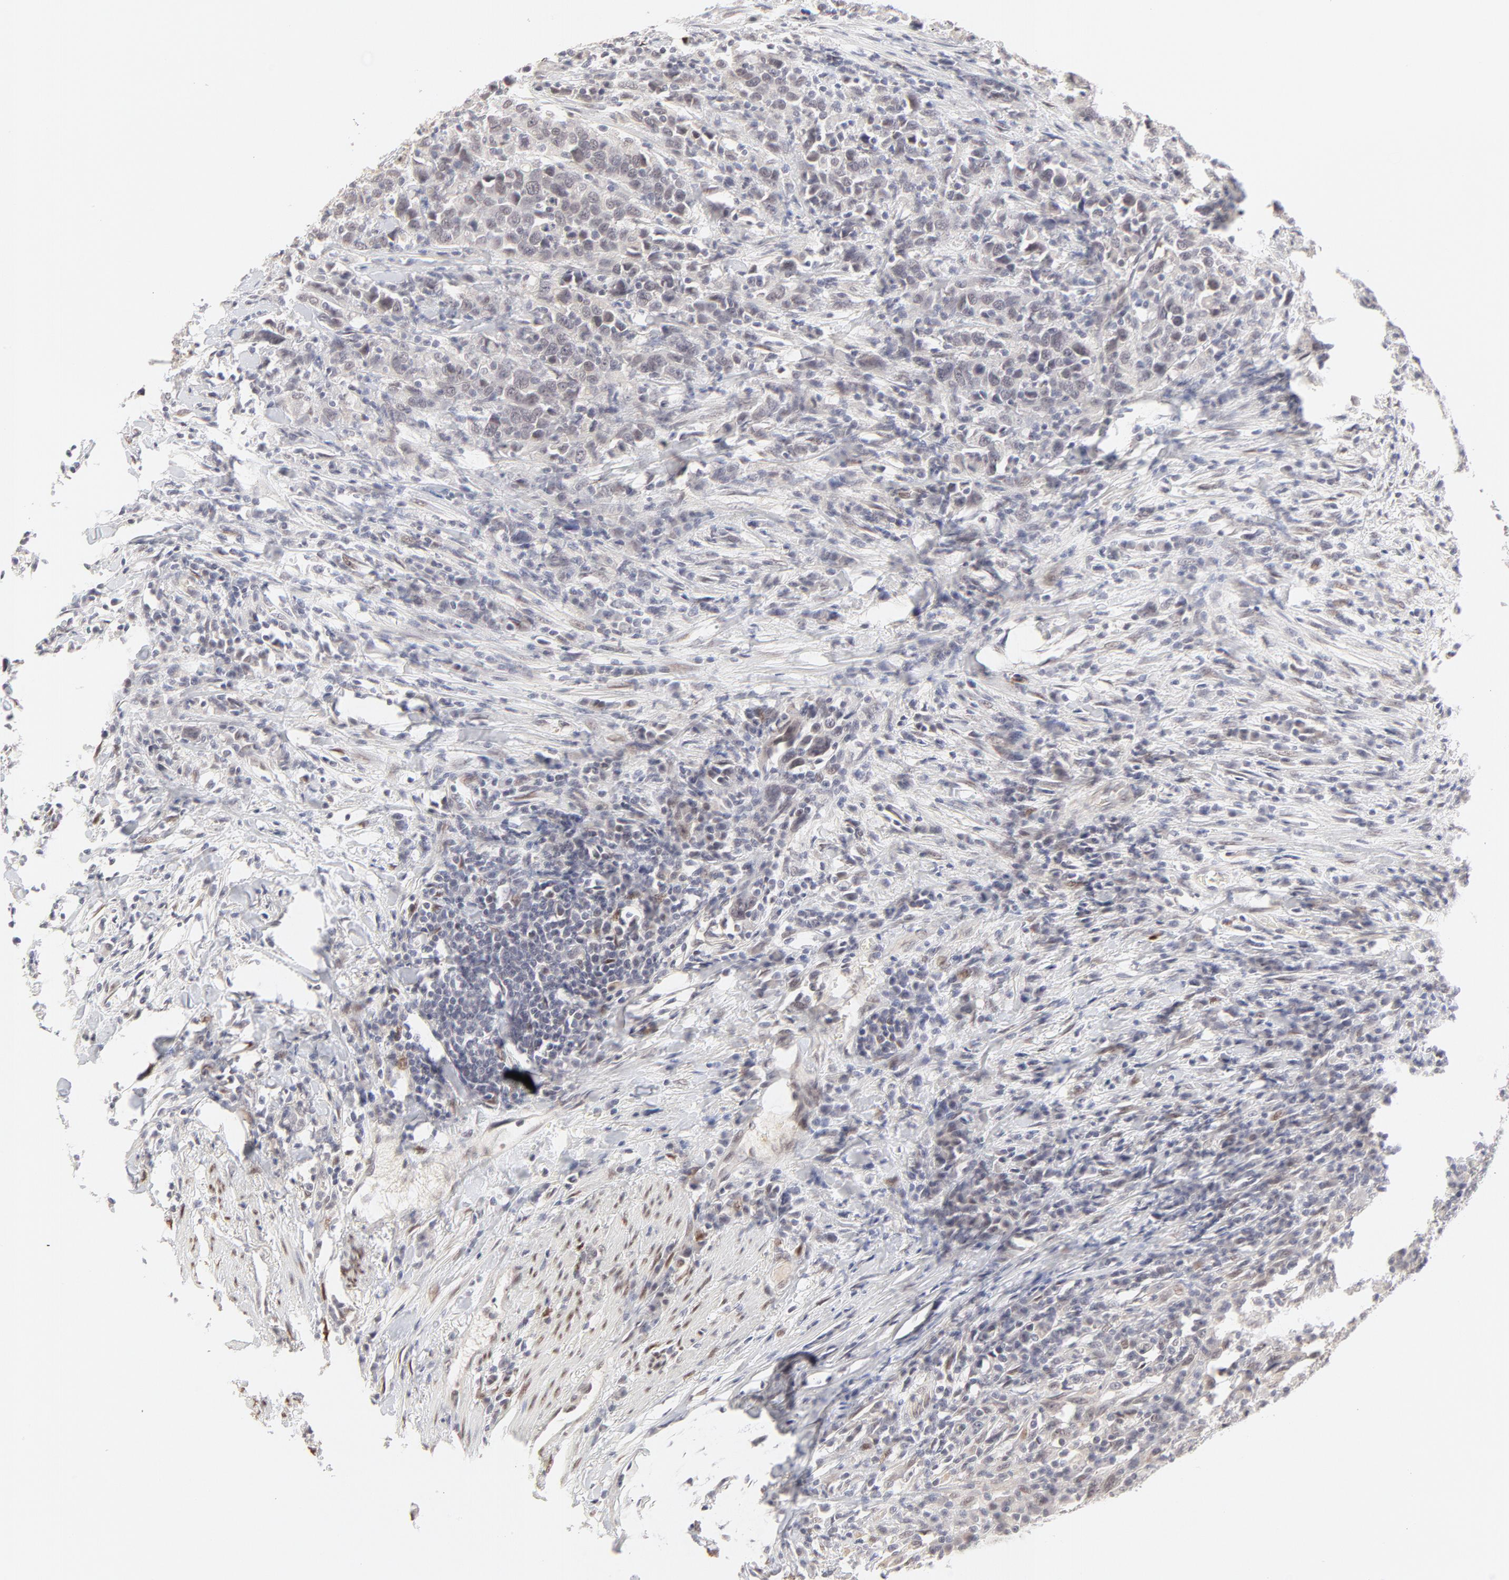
{"staining": {"intensity": "negative", "quantity": "none", "location": "none"}, "tissue": "urothelial cancer", "cell_type": "Tumor cells", "image_type": "cancer", "snomed": [{"axis": "morphology", "description": "Urothelial carcinoma, High grade"}, {"axis": "topography", "description": "Urinary bladder"}], "caption": "DAB (3,3'-diaminobenzidine) immunohistochemical staining of urothelial cancer shows no significant positivity in tumor cells. (DAB (3,3'-diaminobenzidine) IHC visualized using brightfield microscopy, high magnification).", "gene": "PBX3", "patient": {"sex": "male", "age": 61}}